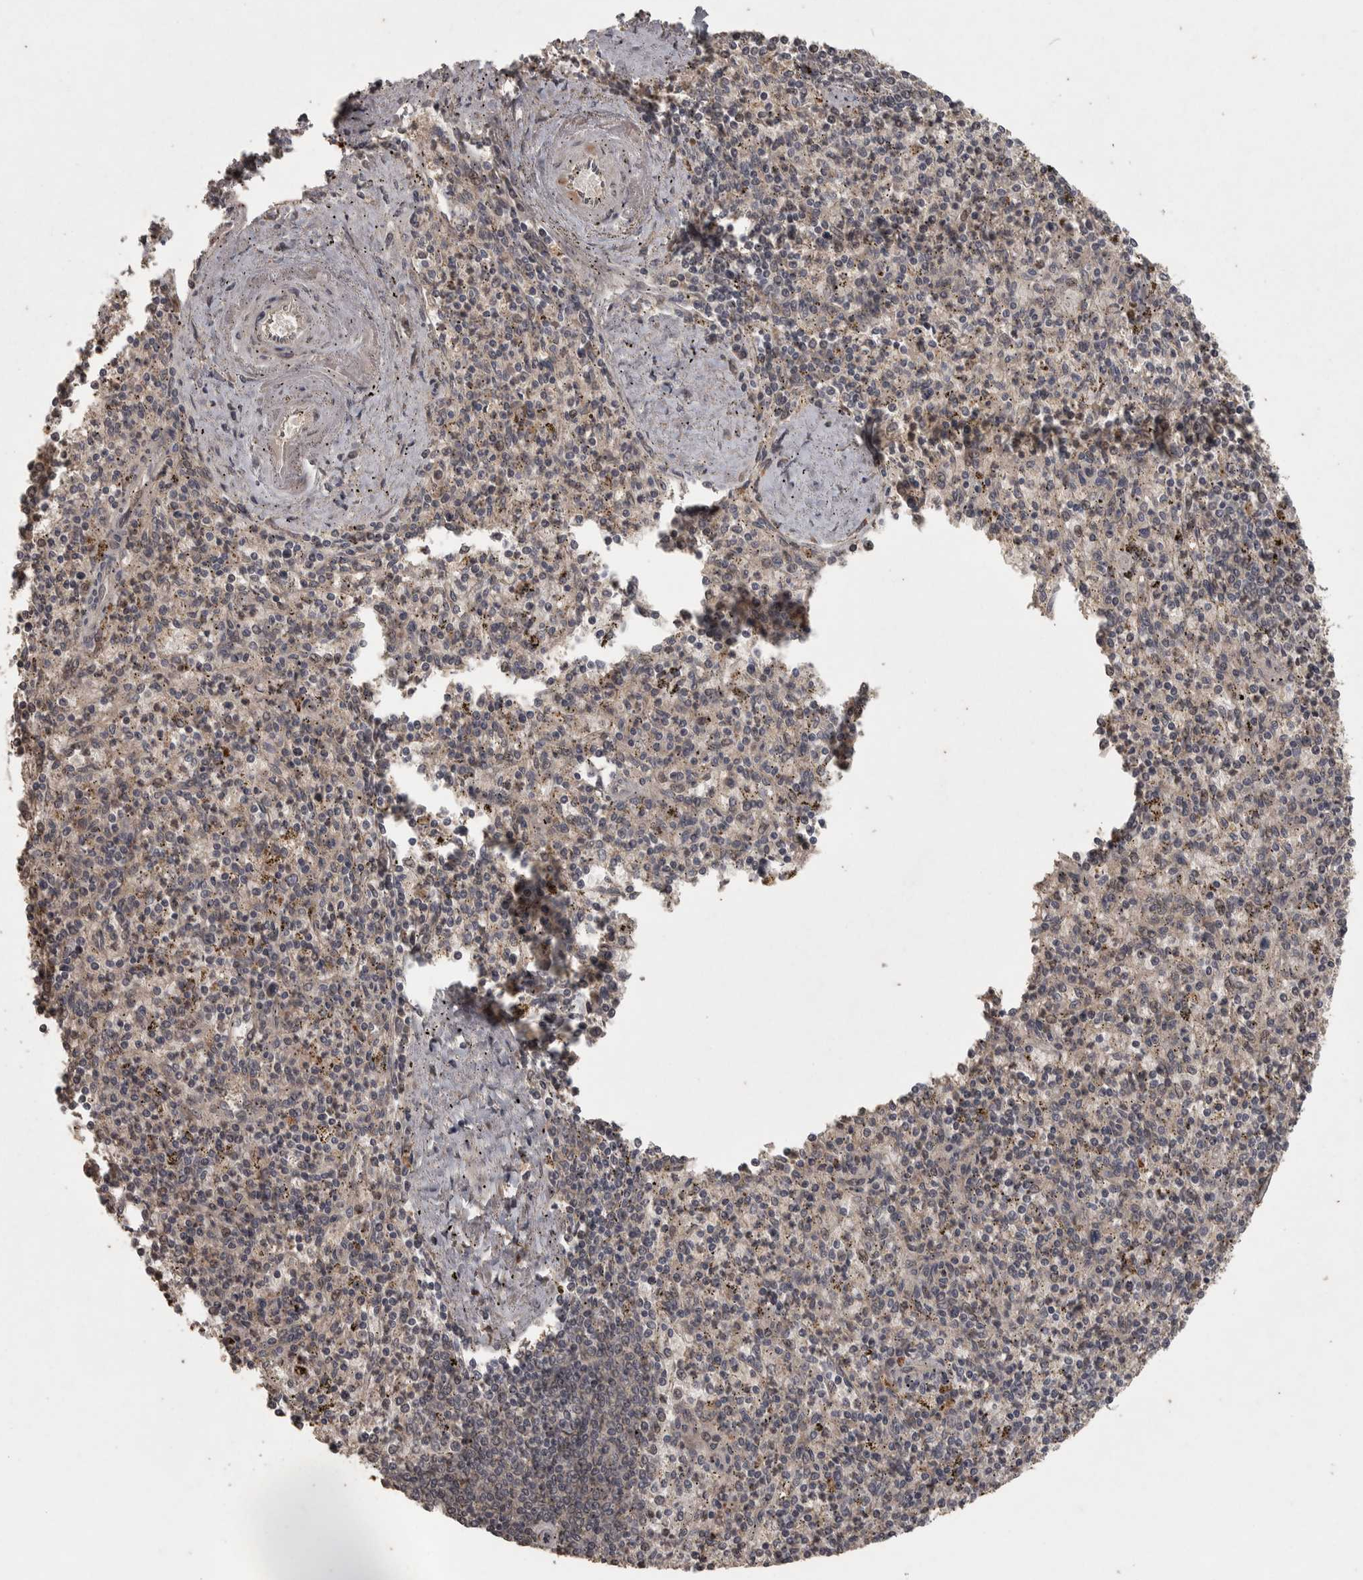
{"staining": {"intensity": "moderate", "quantity": "<25%", "location": "cytoplasmic/membranous,nuclear"}, "tissue": "spleen", "cell_type": "Cells in red pulp", "image_type": "normal", "snomed": [{"axis": "morphology", "description": "Normal tissue, NOS"}, {"axis": "topography", "description": "Spleen"}], "caption": "Human spleen stained with a brown dye exhibits moderate cytoplasmic/membranous,nuclear positive expression in about <25% of cells in red pulp.", "gene": "ACO1", "patient": {"sex": "male", "age": 72}}